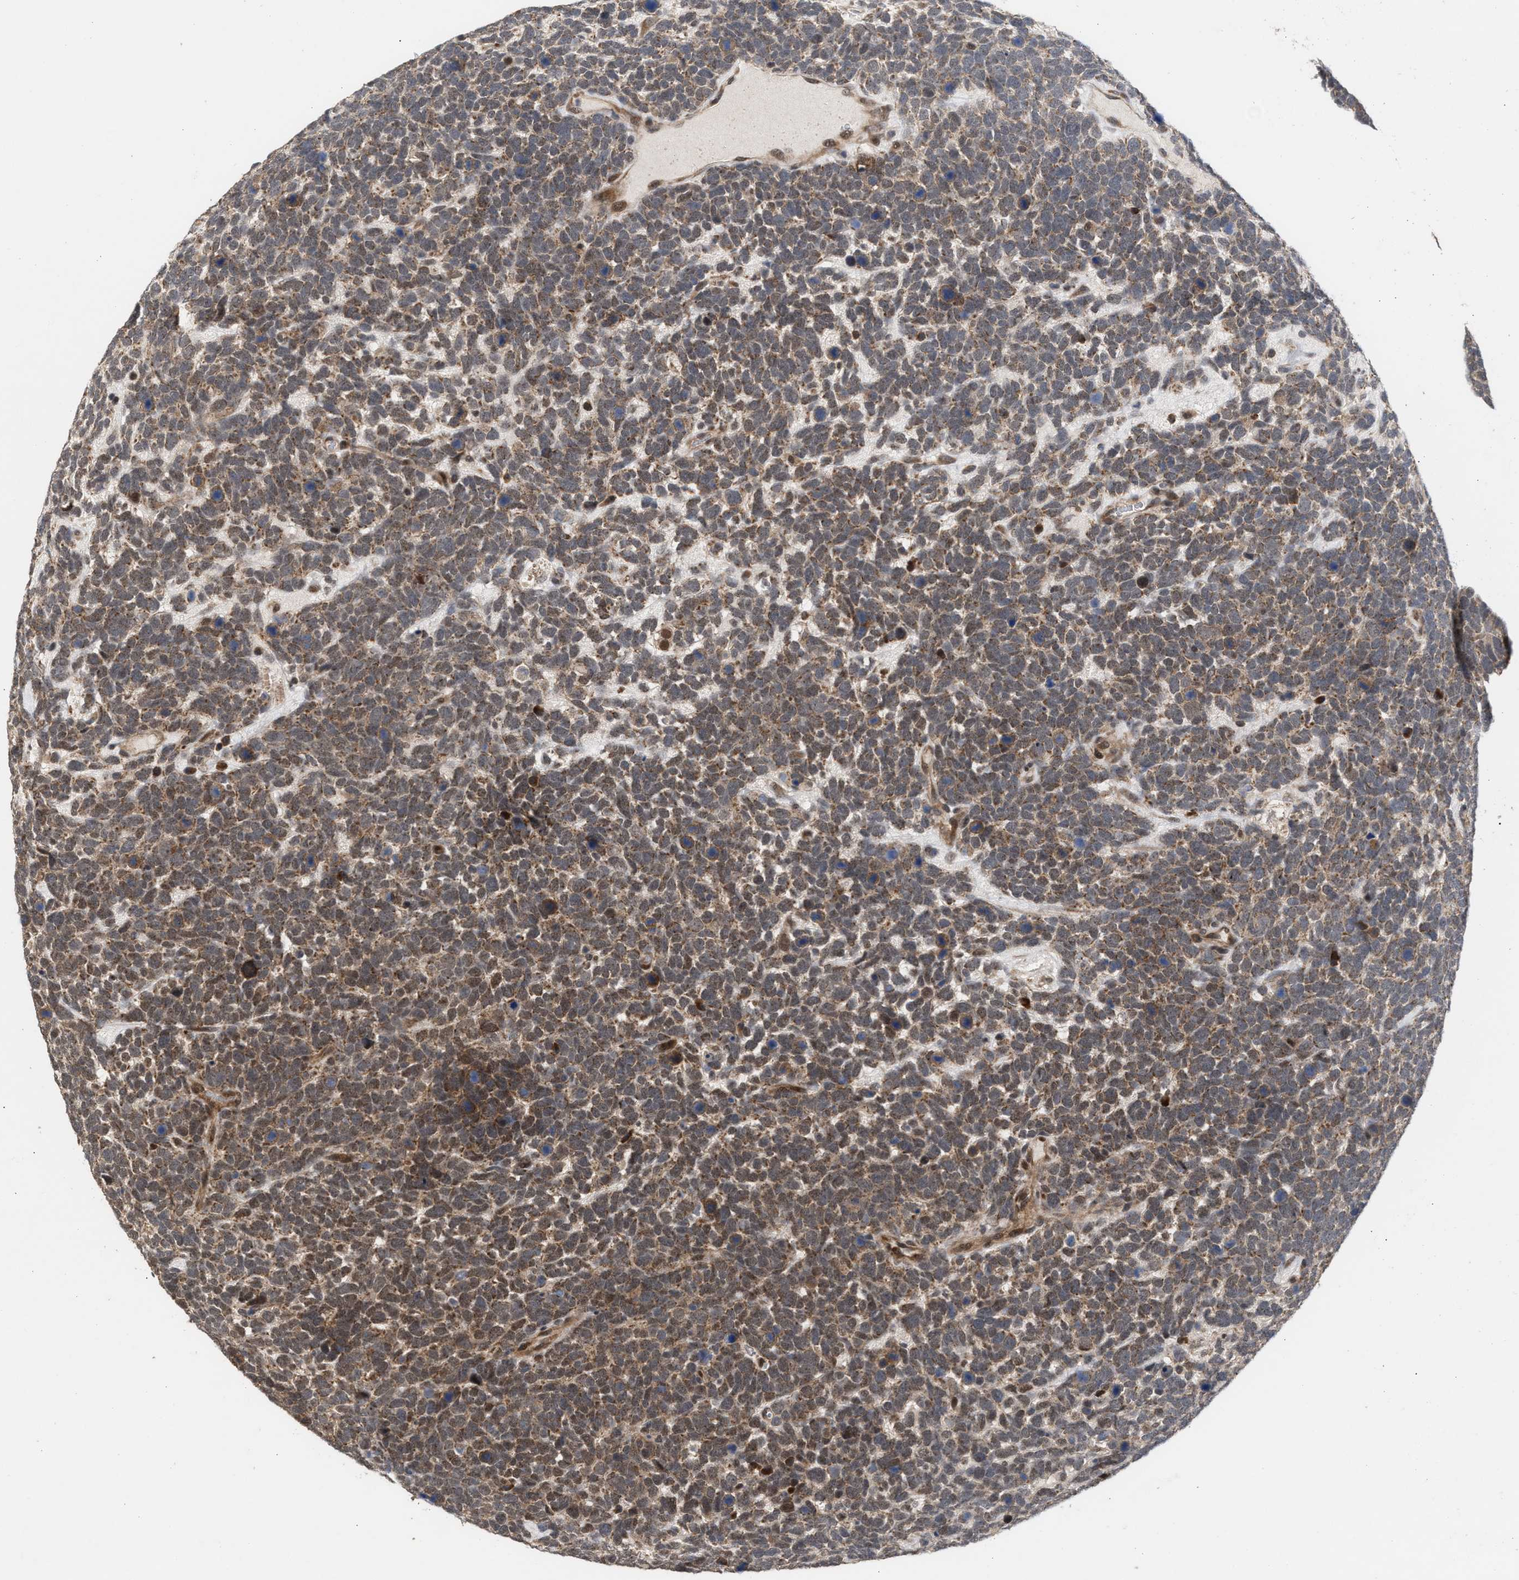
{"staining": {"intensity": "moderate", "quantity": ">75%", "location": "cytoplasmic/membranous"}, "tissue": "urothelial cancer", "cell_type": "Tumor cells", "image_type": "cancer", "snomed": [{"axis": "morphology", "description": "Urothelial carcinoma, High grade"}, {"axis": "topography", "description": "Urinary bladder"}], "caption": "A micrograph of urothelial cancer stained for a protein displays moderate cytoplasmic/membranous brown staining in tumor cells.", "gene": "MKNK2", "patient": {"sex": "female", "age": 82}}